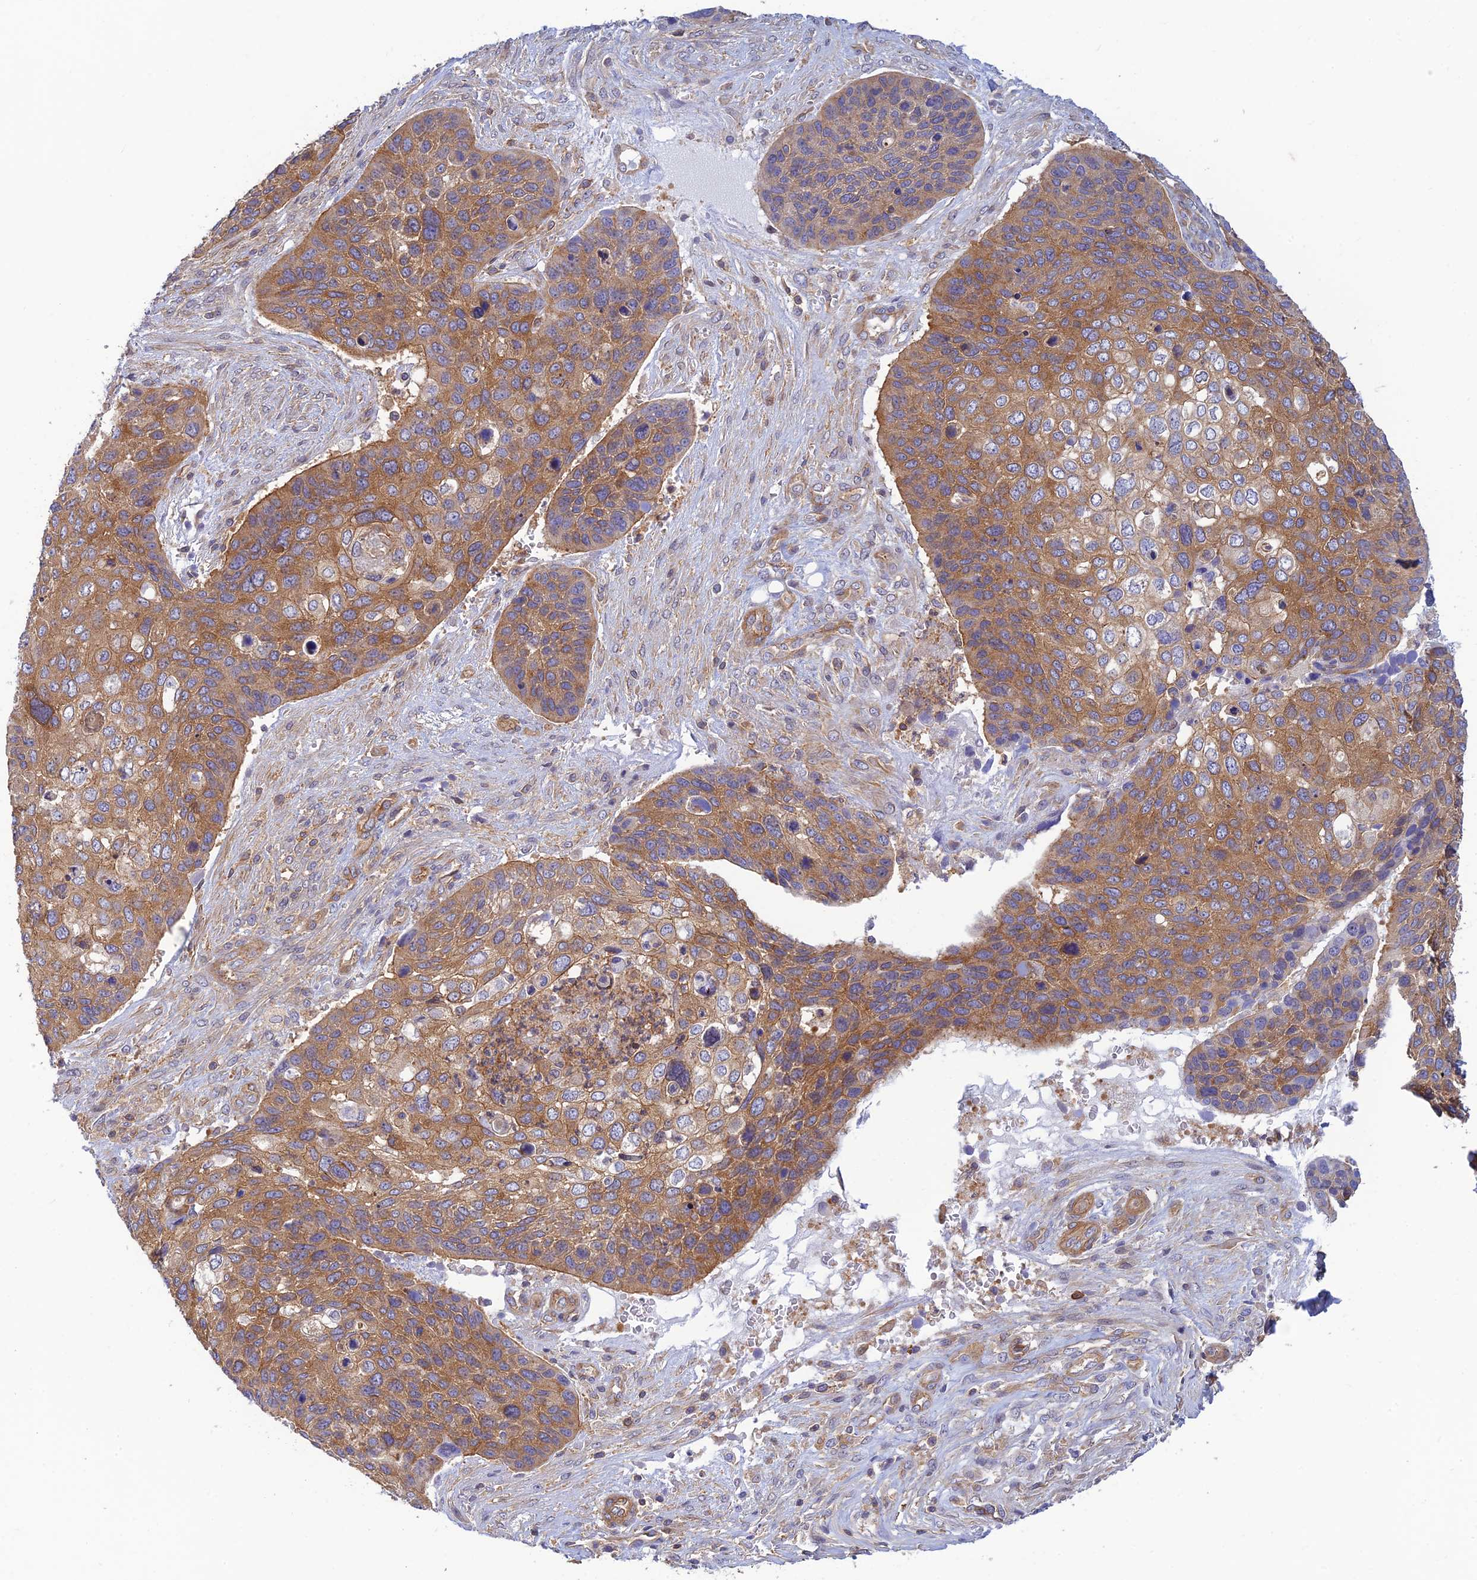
{"staining": {"intensity": "moderate", "quantity": ">75%", "location": "cytoplasmic/membranous"}, "tissue": "skin cancer", "cell_type": "Tumor cells", "image_type": "cancer", "snomed": [{"axis": "morphology", "description": "Basal cell carcinoma"}, {"axis": "topography", "description": "Skin"}], "caption": "Protein staining by immunohistochemistry (IHC) demonstrates moderate cytoplasmic/membranous staining in about >75% of tumor cells in skin basal cell carcinoma.", "gene": "PPP1R12C", "patient": {"sex": "female", "age": 74}}